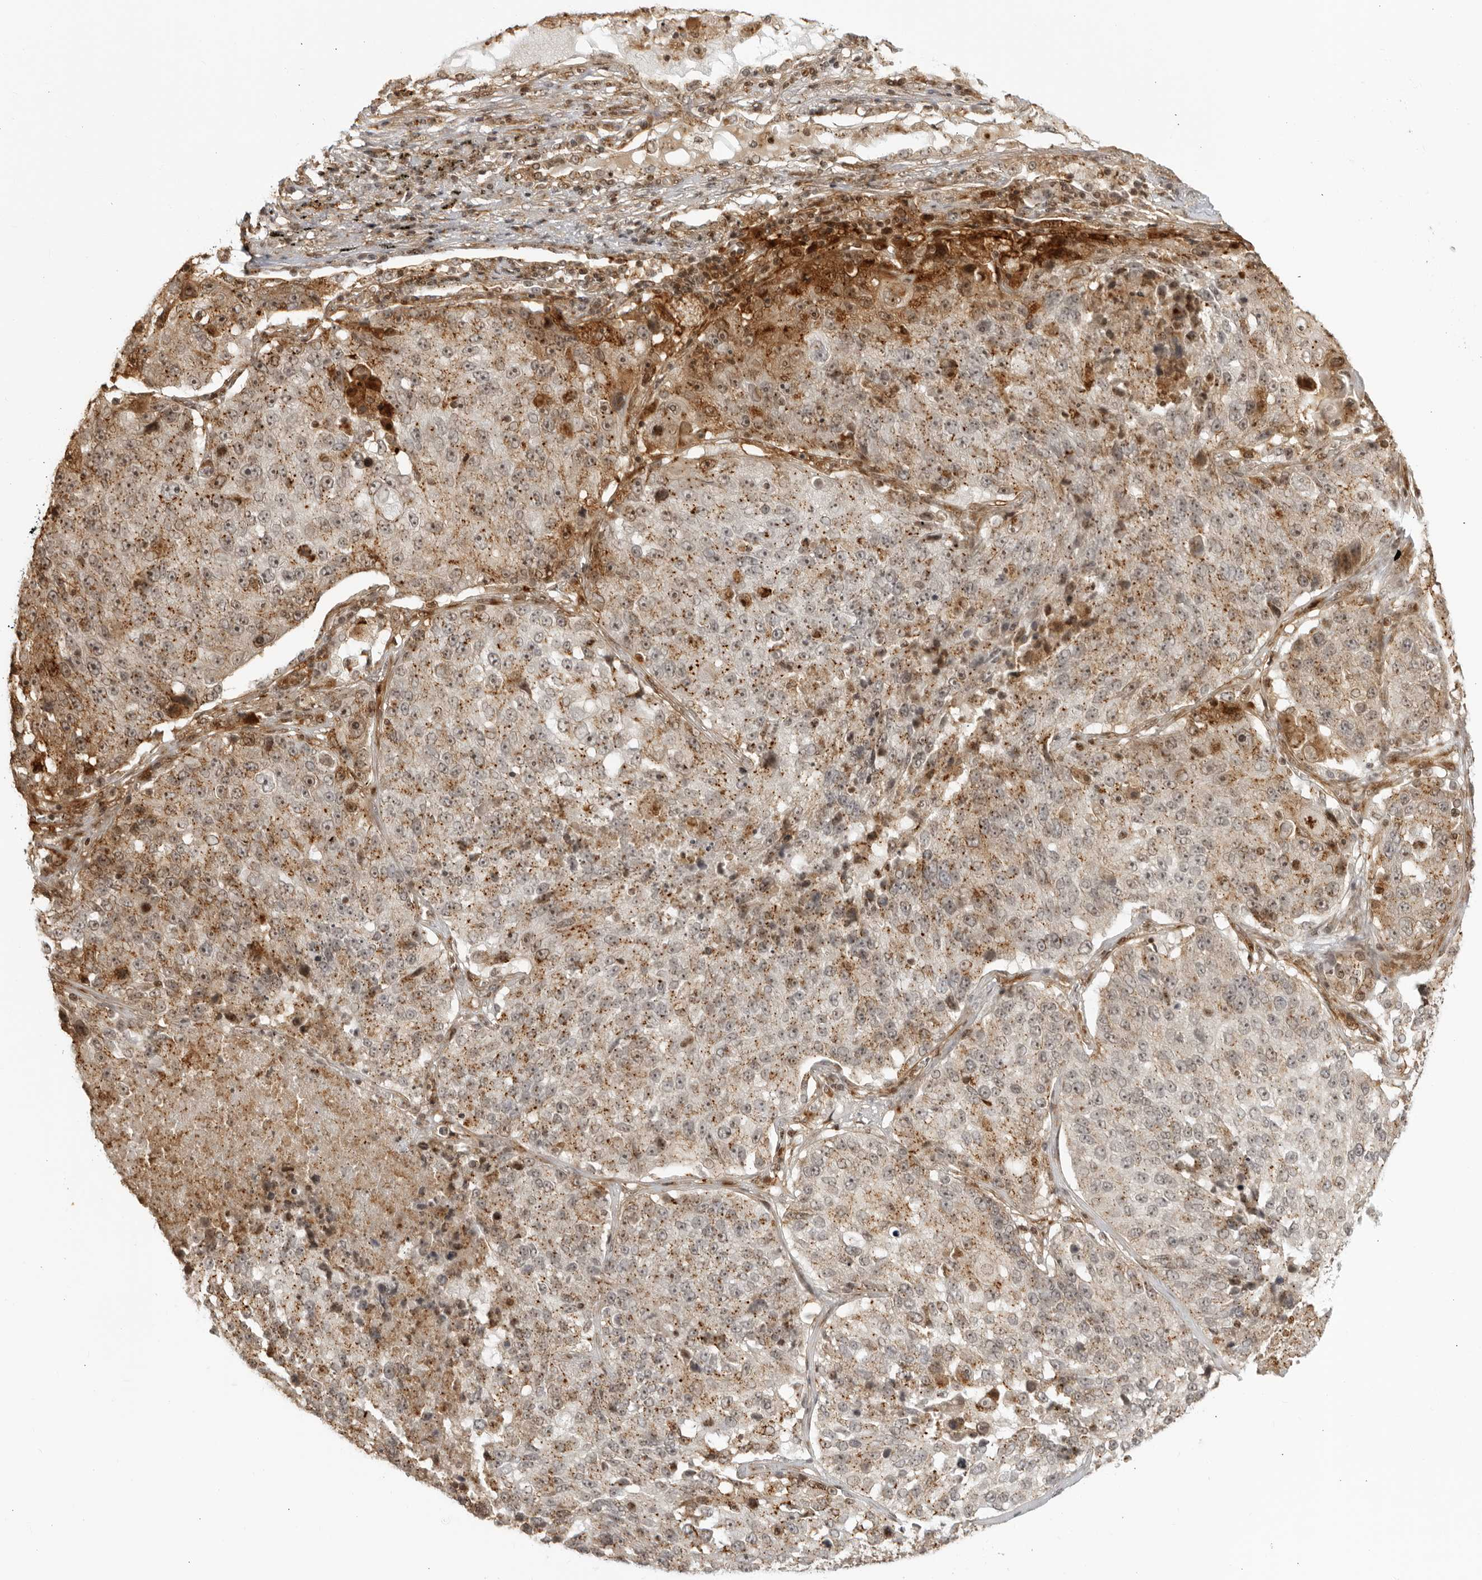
{"staining": {"intensity": "moderate", "quantity": "25%-75%", "location": "cytoplasmic/membranous"}, "tissue": "lung cancer", "cell_type": "Tumor cells", "image_type": "cancer", "snomed": [{"axis": "morphology", "description": "Squamous cell carcinoma, NOS"}, {"axis": "topography", "description": "Lung"}], "caption": "This is an image of IHC staining of lung cancer (squamous cell carcinoma), which shows moderate staining in the cytoplasmic/membranous of tumor cells.", "gene": "TCF21", "patient": {"sex": "male", "age": 61}}